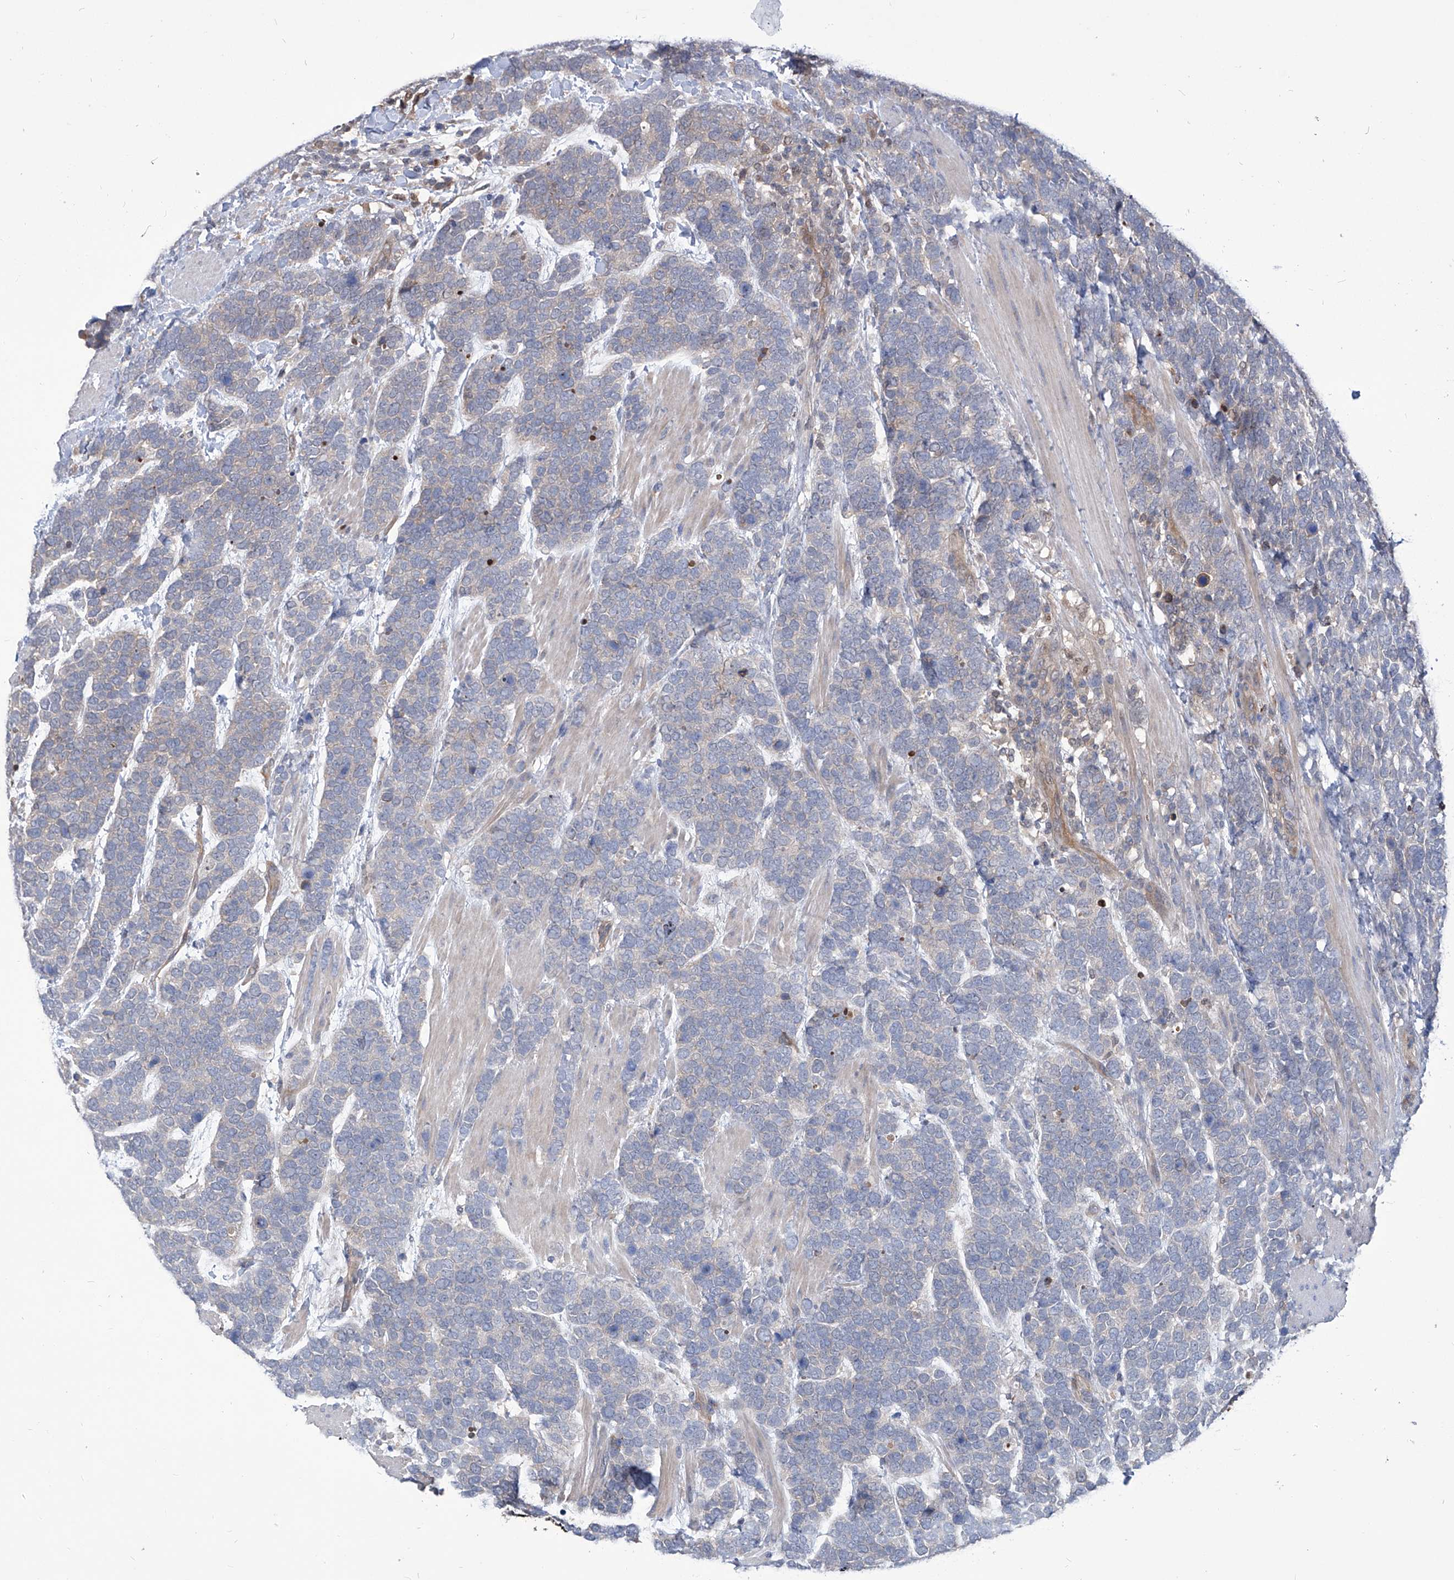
{"staining": {"intensity": "weak", "quantity": "<25%", "location": "cytoplasmic/membranous"}, "tissue": "urothelial cancer", "cell_type": "Tumor cells", "image_type": "cancer", "snomed": [{"axis": "morphology", "description": "Urothelial carcinoma, High grade"}, {"axis": "topography", "description": "Urinary bladder"}], "caption": "IHC histopathology image of neoplastic tissue: human urothelial cancer stained with DAB reveals no significant protein positivity in tumor cells.", "gene": "PSMB1", "patient": {"sex": "female", "age": 82}}